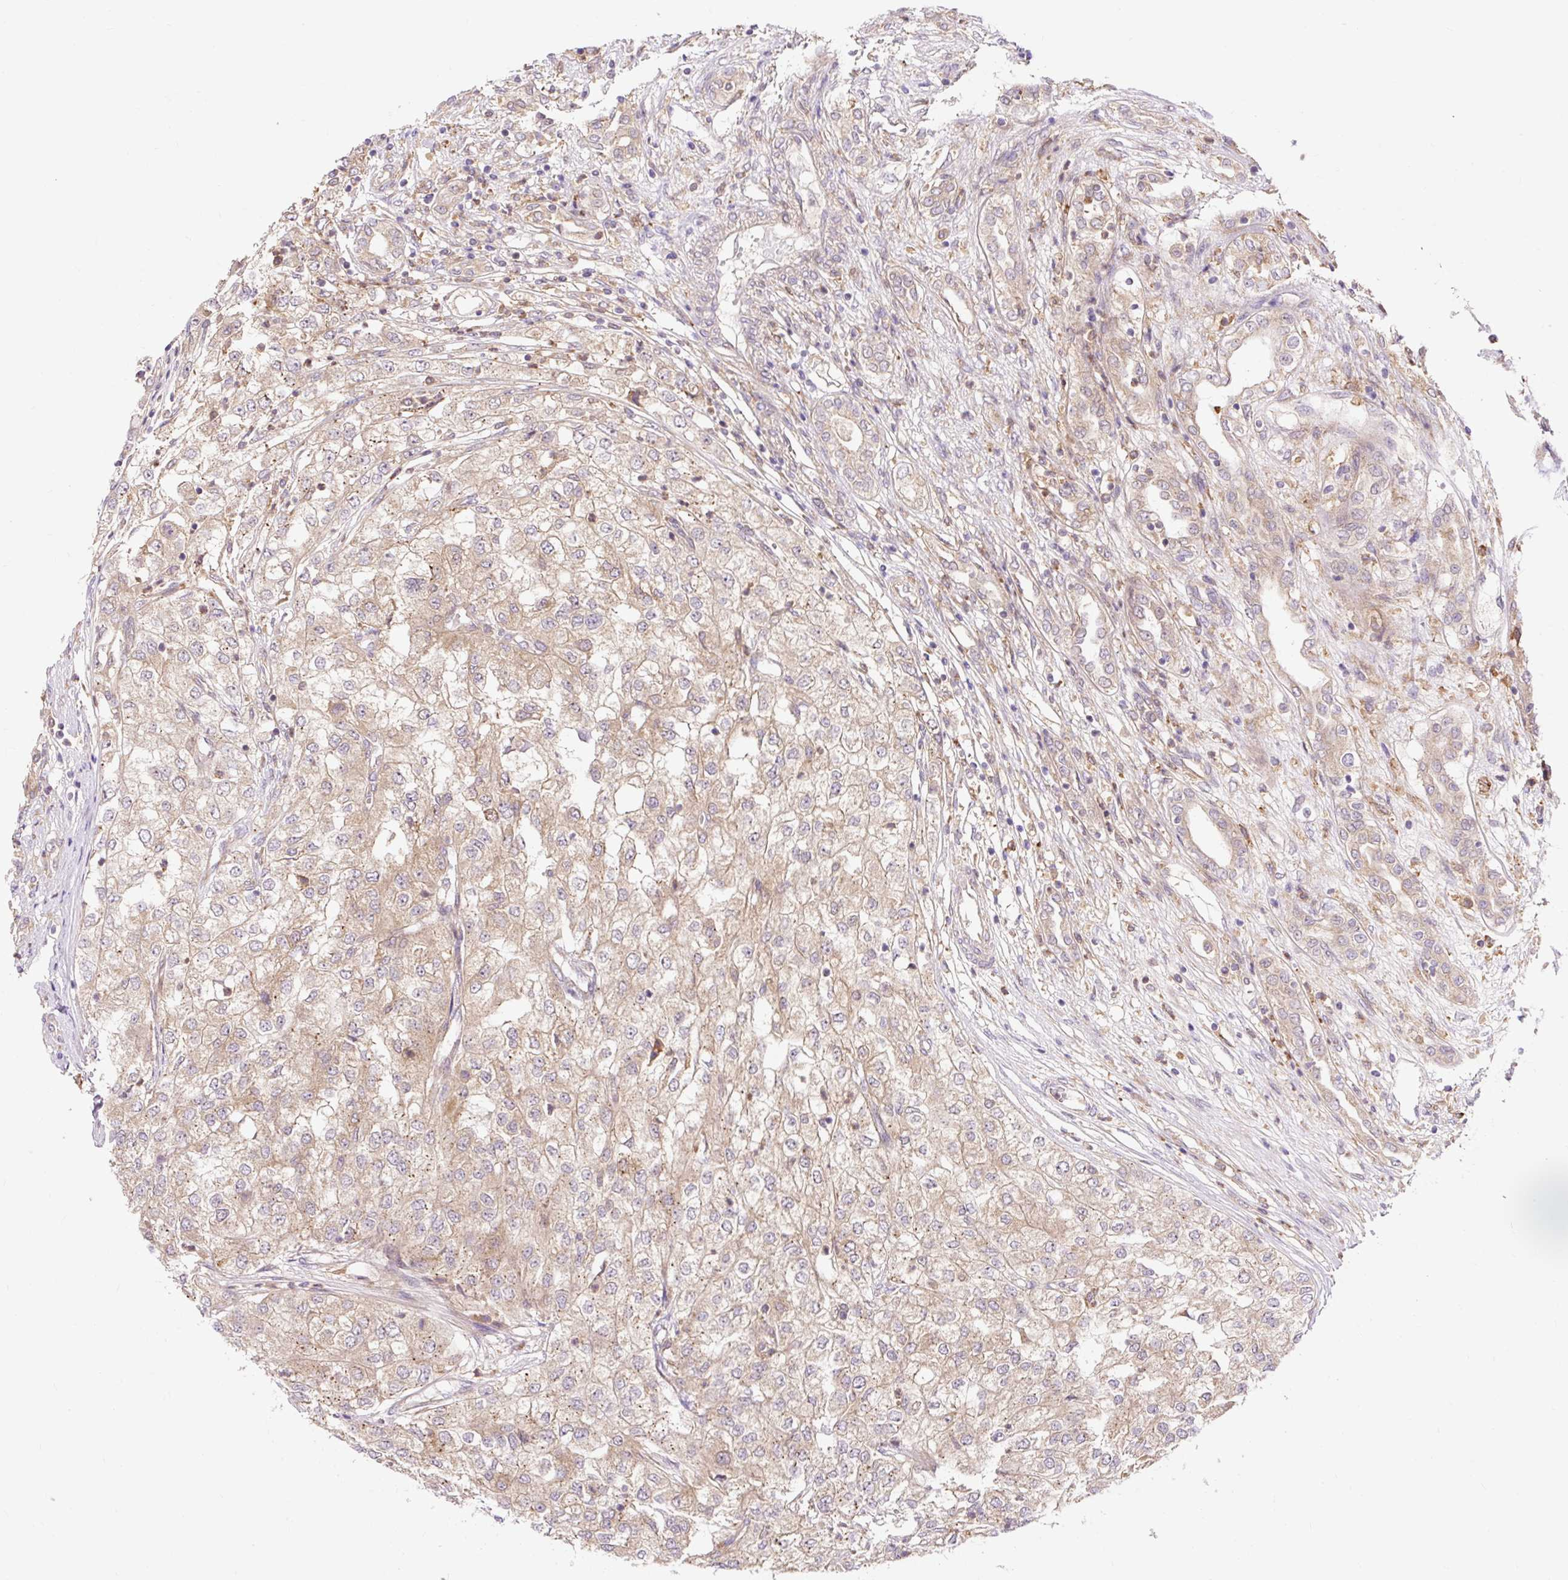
{"staining": {"intensity": "moderate", "quantity": ">75%", "location": "cytoplasmic/membranous"}, "tissue": "renal cancer", "cell_type": "Tumor cells", "image_type": "cancer", "snomed": [{"axis": "morphology", "description": "Adenocarcinoma, NOS"}, {"axis": "topography", "description": "Kidney"}], "caption": "Renal cancer tissue shows moderate cytoplasmic/membranous staining in approximately >75% of tumor cells, visualized by immunohistochemistry. (DAB IHC, brown staining for protein, blue staining for nuclei).", "gene": "TRIAP1", "patient": {"sex": "female", "age": 54}}